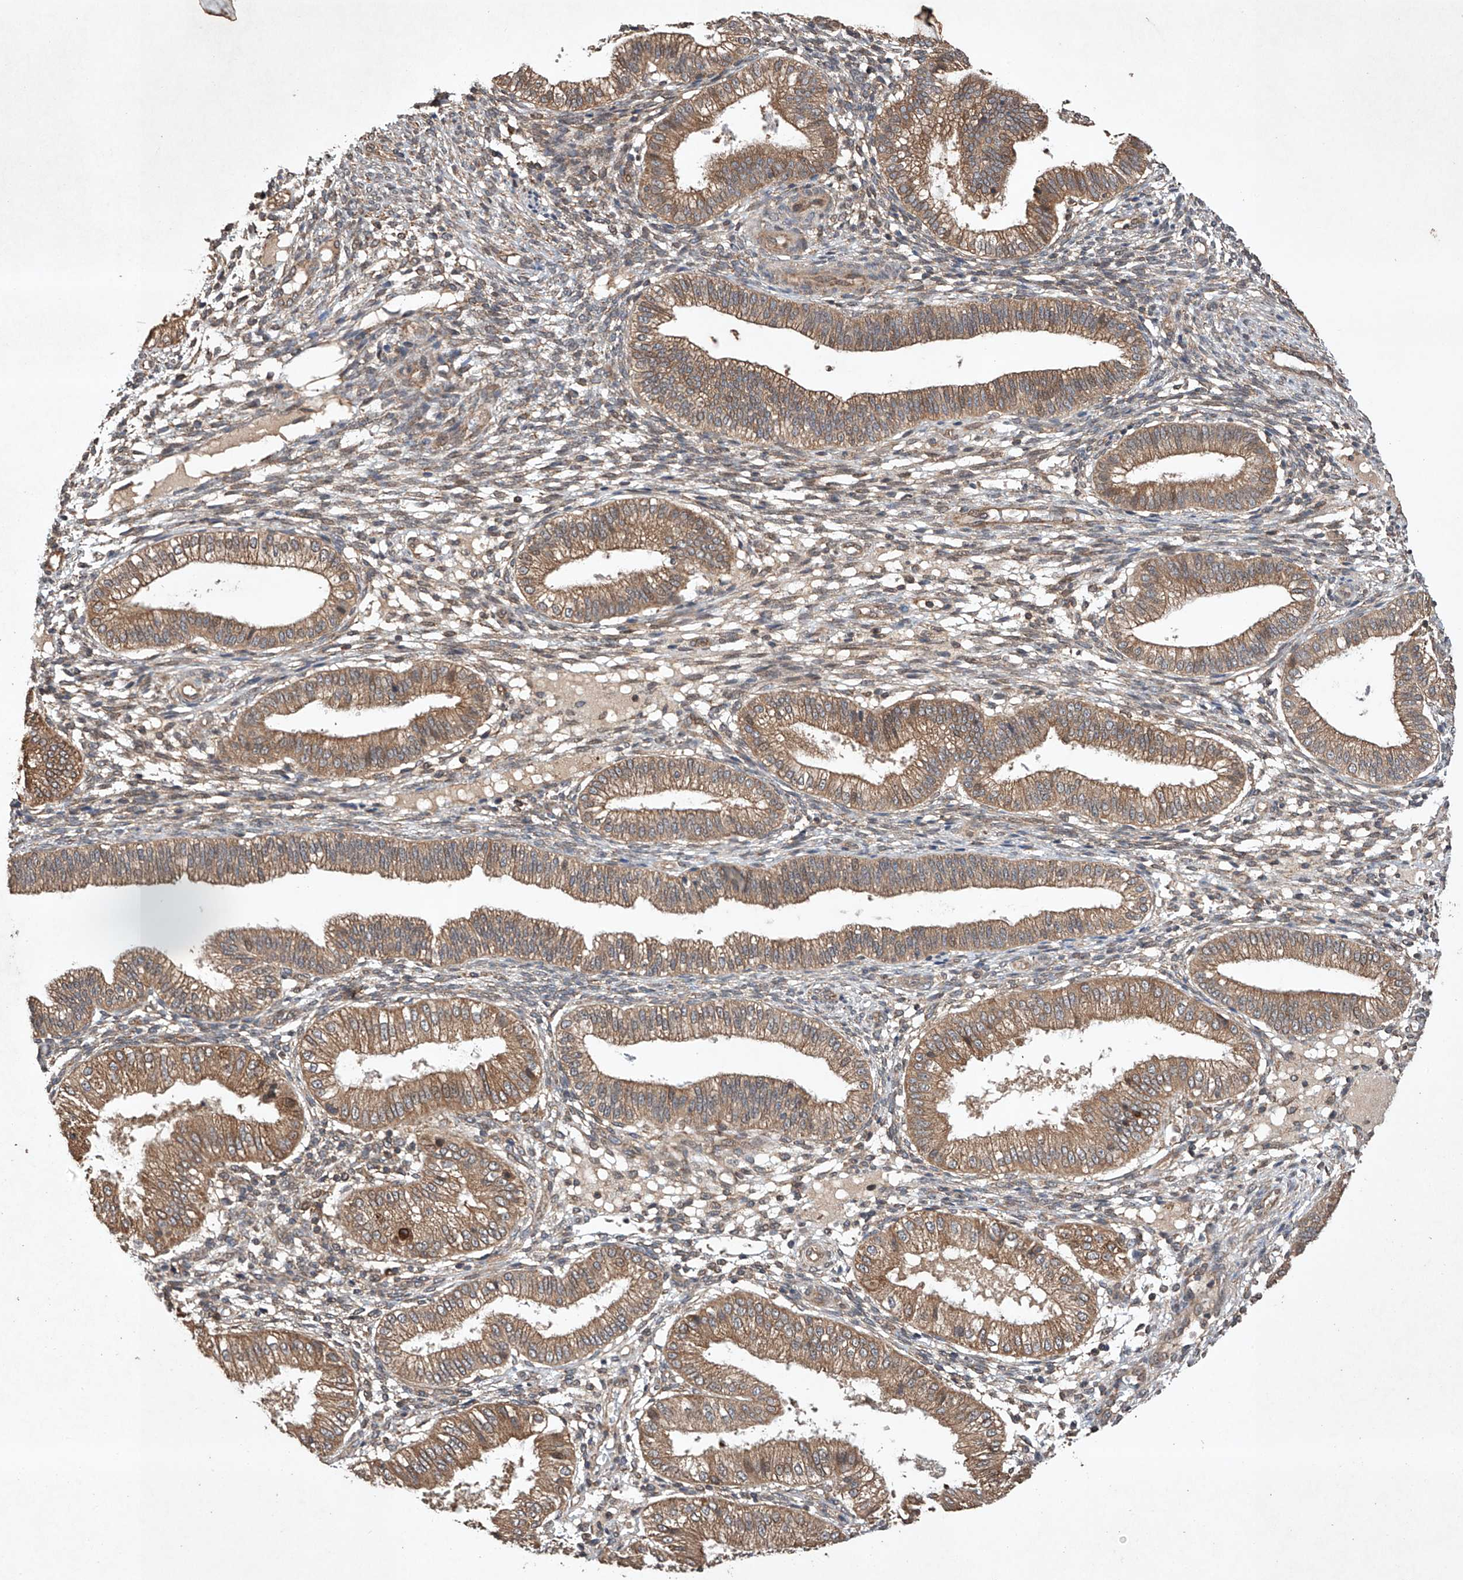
{"staining": {"intensity": "weak", "quantity": "25%-75%", "location": "cytoplasmic/membranous"}, "tissue": "endometrium", "cell_type": "Cells in endometrial stroma", "image_type": "normal", "snomed": [{"axis": "morphology", "description": "Normal tissue, NOS"}, {"axis": "topography", "description": "Endometrium"}], "caption": "Cells in endometrial stroma show low levels of weak cytoplasmic/membranous positivity in approximately 25%-75% of cells in benign human endometrium.", "gene": "LURAP1", "patient": {"sex": "female", "age": 39}}